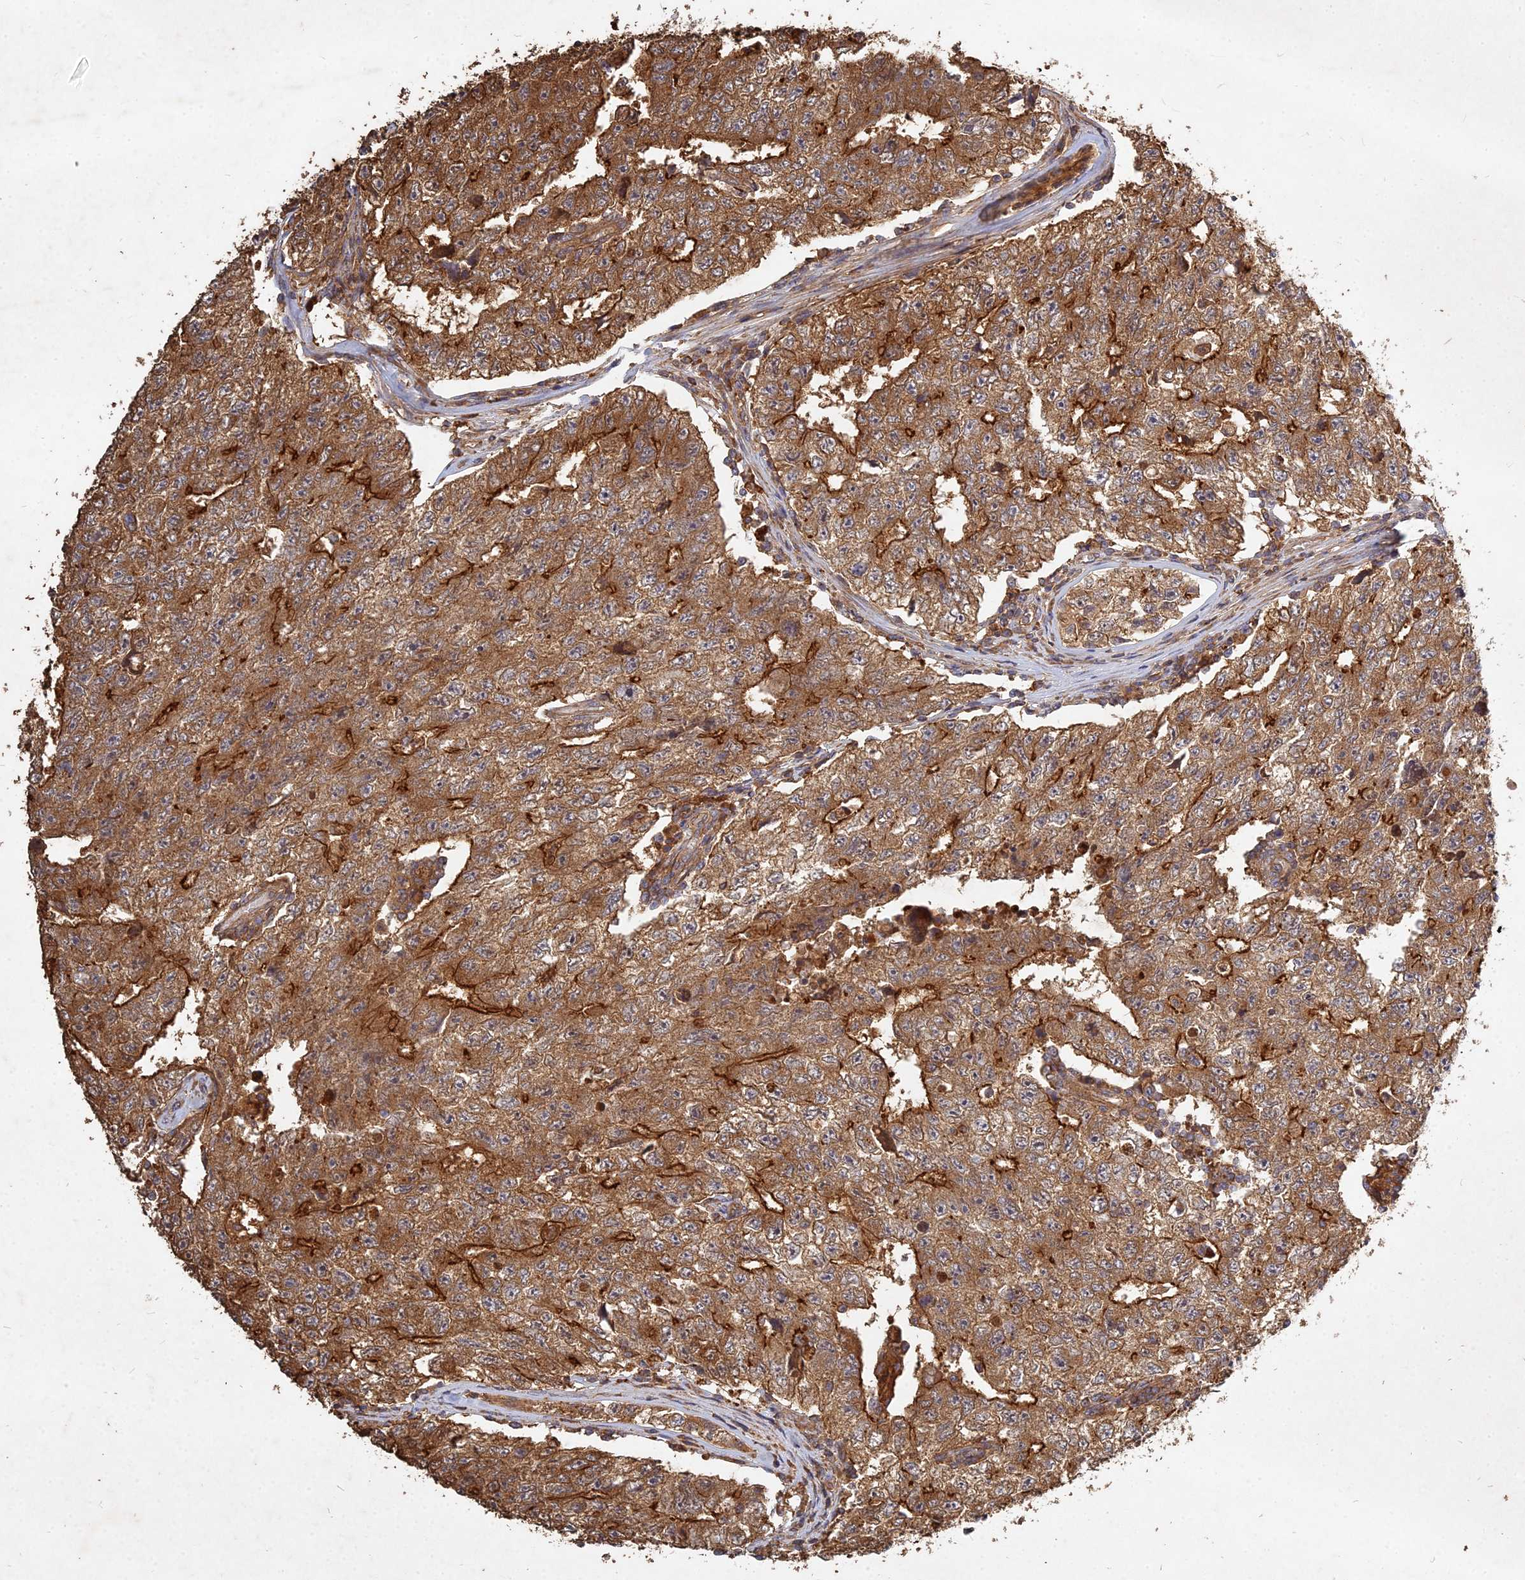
{"staining": {"intensity": "moderate", "quantity": ">75%", "location": "cytoplasmic/membranous"}, "tissue": "testis cancer", "cell_type": "Tumor cells", "image_type": "cancer", "snomed": [{"axis": "morphology", "description": "Carcinoma, Embryonal, NOS"}, {"axis": "topography", "description": "Testis"}], "caption": "Immunohistochemistry (DAB) staining of human embryonal carcinoma (testis) shows moderate cytoplasmic/membranous protein staining in about >75% of tumor cells. The staining was performed using DAB to visualize the protein expression in brown, while the nuclei were stained in blue with hematoxylin (Magnification: 20x).", "gene": "UBE2W", "patient": {"sex": "male", "age": 17}}